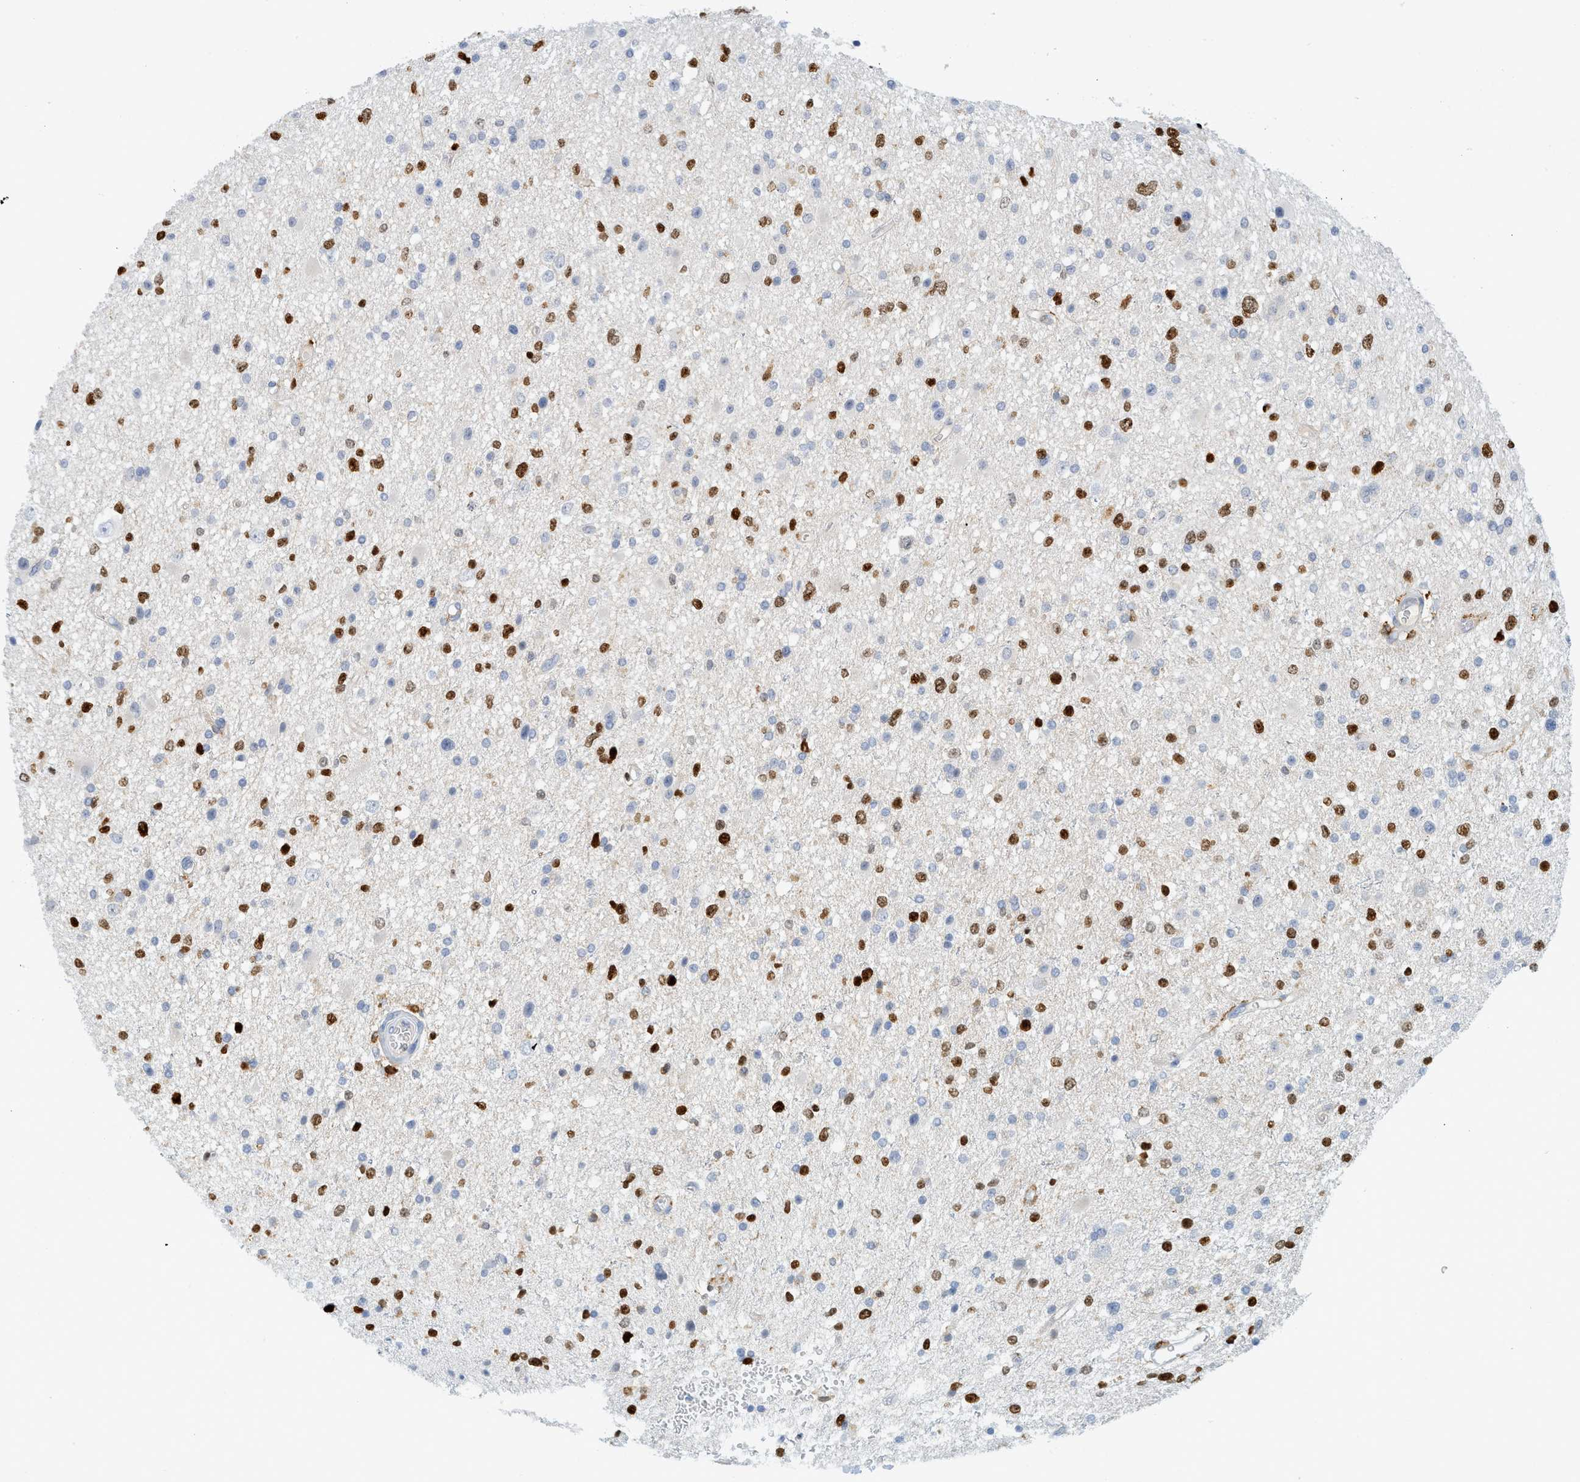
{"staining": {"intensity": "moderate", "quantity": "25%-75%", "location": "nuclear"}, "tissue": "glioma", "cell_type": "Tumor cells", "image_type": "cancer", "snomed": [{"axis": "morphology", "description": "Glioma, malignant, High grade"}, {"axis": "topography", "description": "Brain"}], "caption": "This histopathology image reveals high-grade glioma (malignant) stained with IHC to label a protein in brown. The nuclear of tumor cells show moderate positivity for the protein. Nuclei are counter-stained blue.", "gene": "SH3D19", "patient": {"sex": "male", "age": 33}}